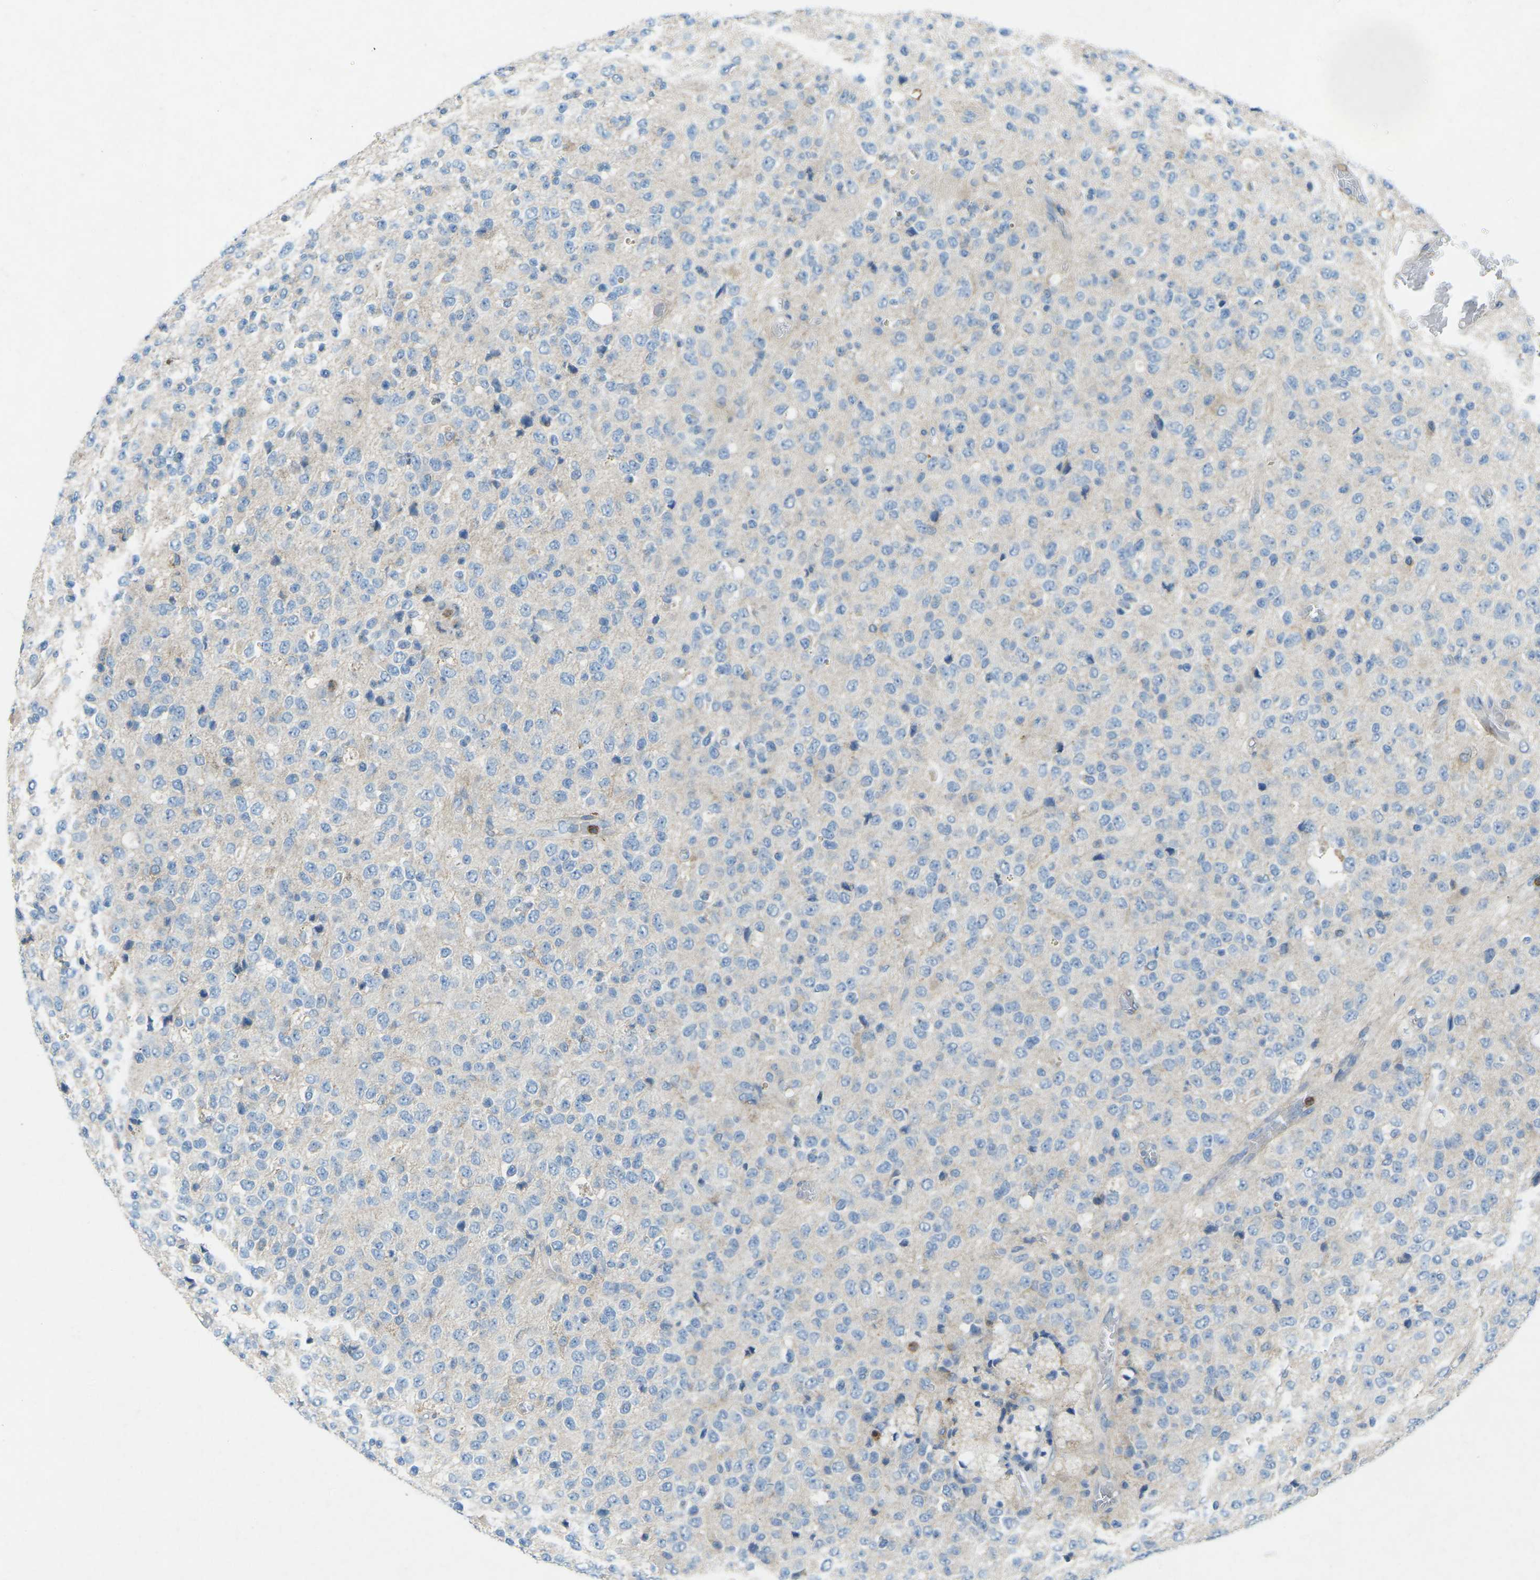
{"staining": {"intensity": "moderate", "quantity": "25%-75%", "location": "cytoplasmic/membranous"}, "tissue": "glioma", "cell_type": "Tumor cells", "image_type": "cancer", "snomed": [{"axis": "morphology", "description": "Glioma, malignant, High grade"}, {"axis": "topography", "description": "pancreas cauda"}], "caption": "High-grade glioma (malignant) stained with IHC displays moderate cytoplasmic/membranous staining in about 25%-75% of tumor cells.", "gene": "STK11", "patient": {"sex": "male", "age": 60}}